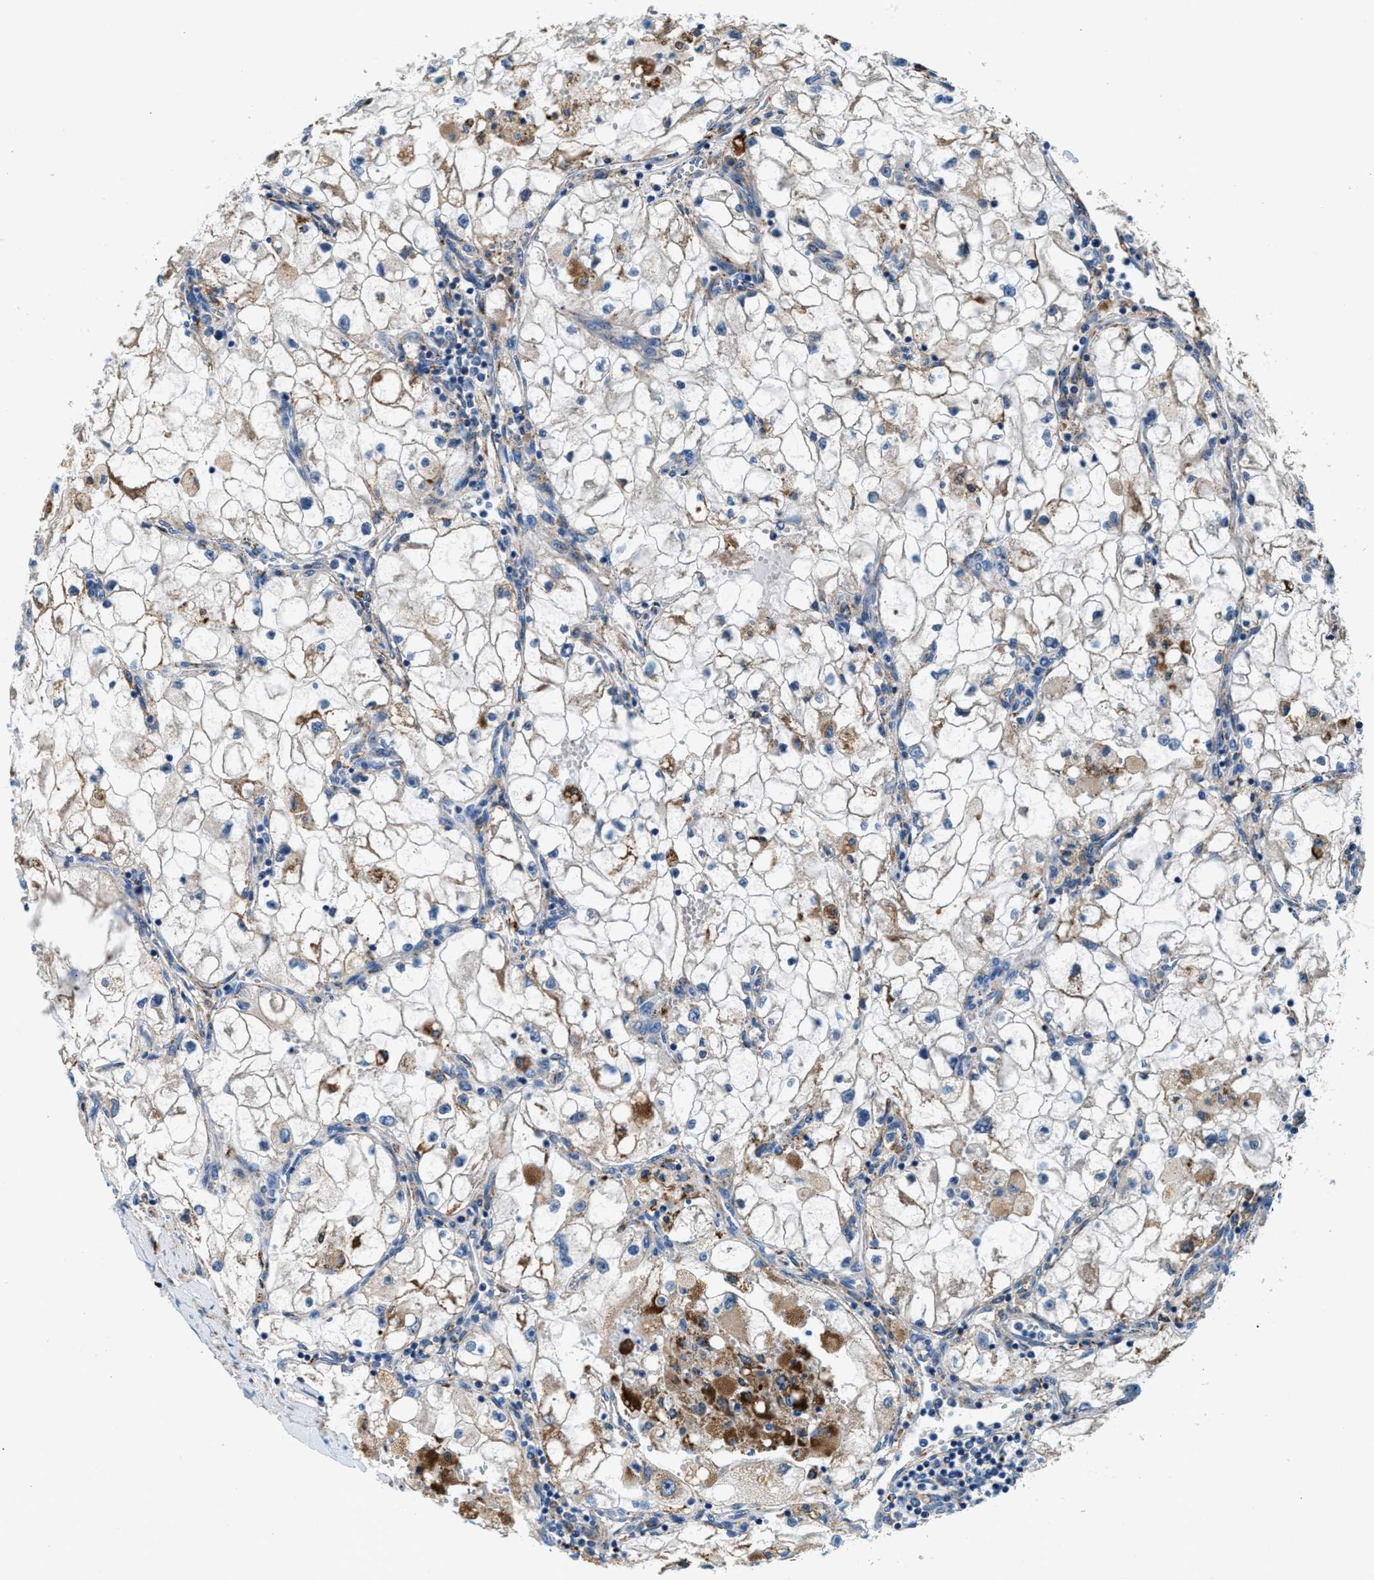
{"staining": {"intensity": "weak", "quantity": "<25%", "location": "cytoplasmic/membranous"}, "tissue": "renal cancer", "cell_type": "Tumor cells", "image_type": "cancer", "snomed": [{"axis": "morphology", "description": "Adenocarcinoma, NOS"}, {"axis": "topography", "description": "Kidney"}], "caption": "This is a histopathology image of immunohistochemistry staining of renal cancer, which shows no expression in tumor cells.", "gene": "SLFN11", "patient": {"sex": "female", "age": 70}}